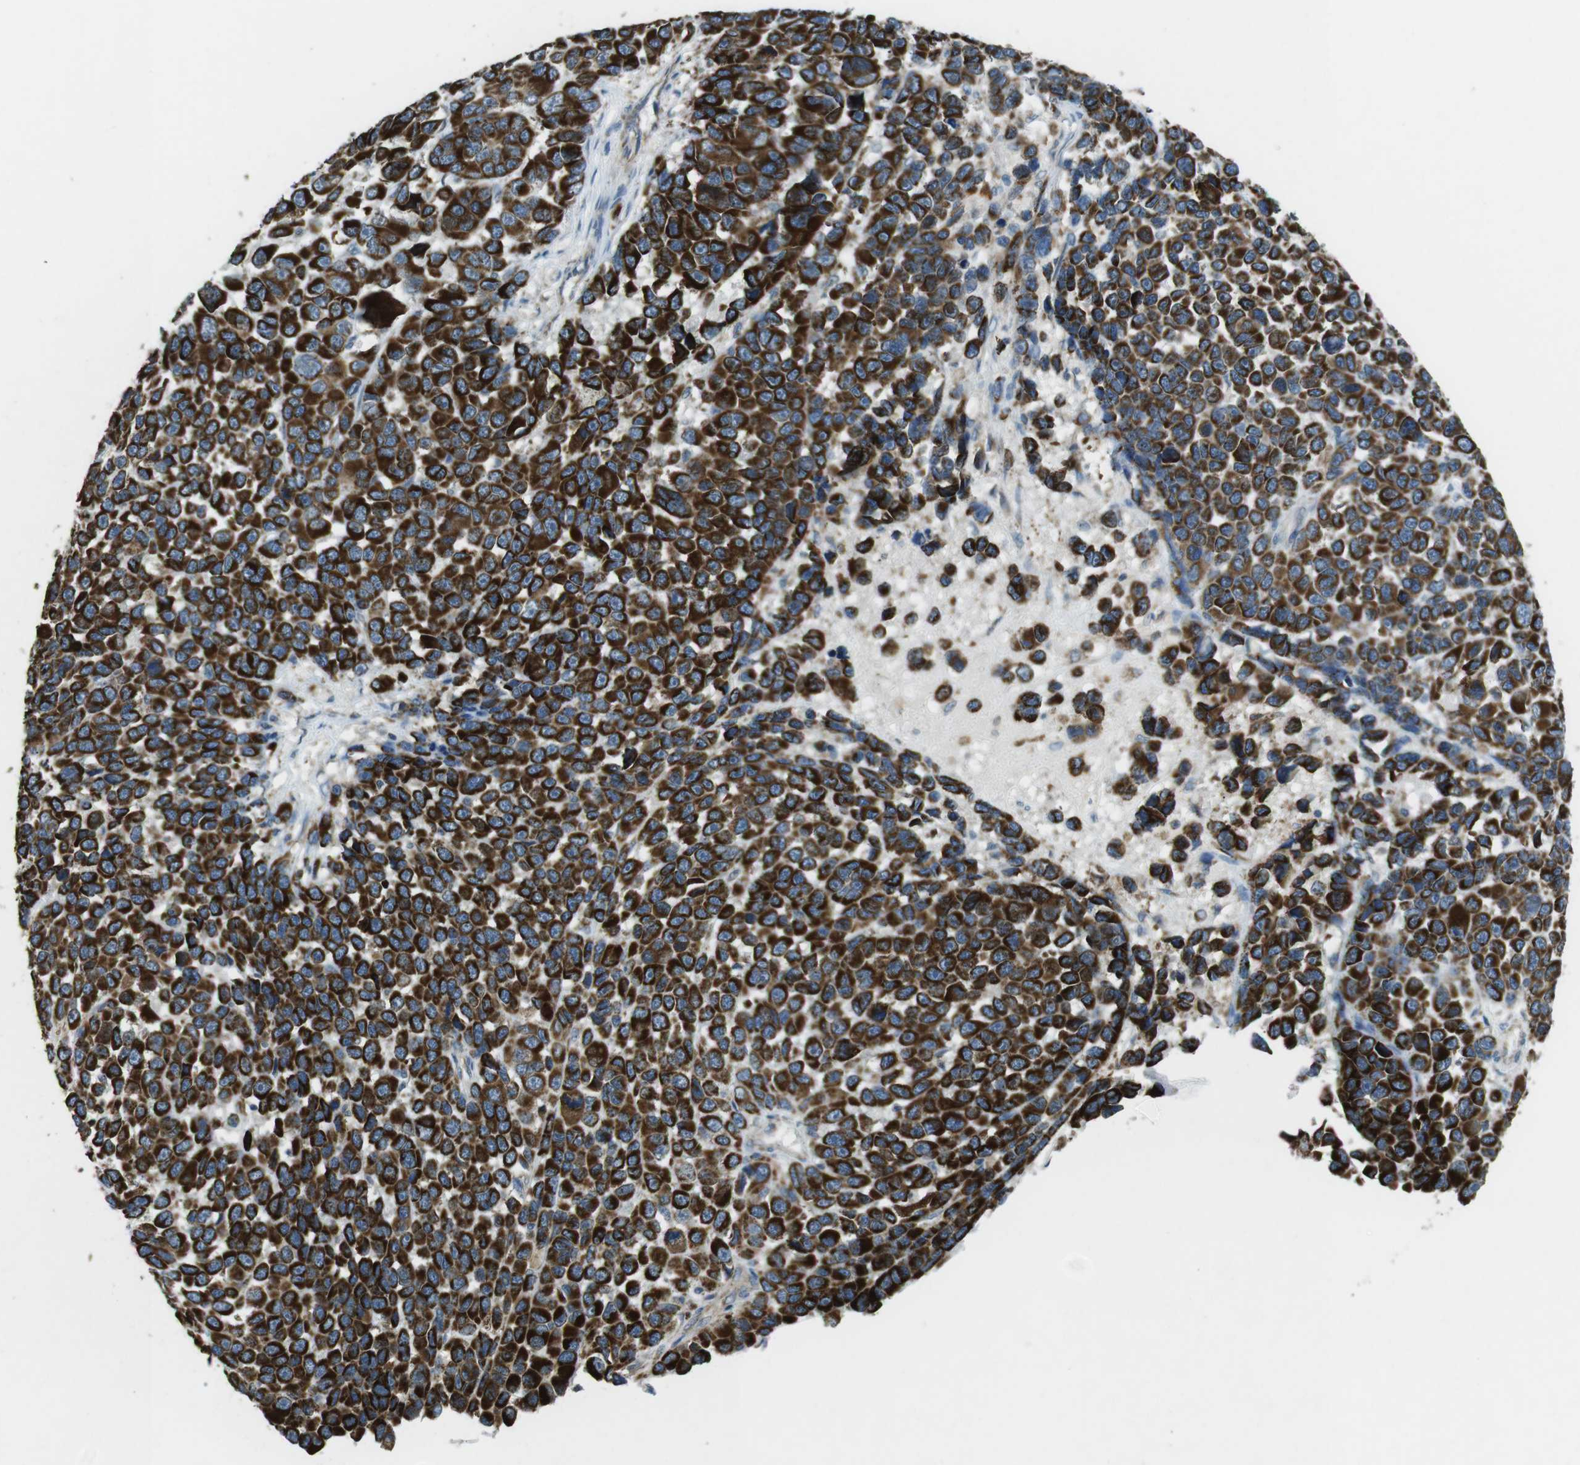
{"staining": {"intensity": "strong", "quantity": ">75%", "location": "cytoplasmic/membranous"}, "tissue": "melanoma", "cell_type": "Tumor cells", "image_type": "cancer", "snomed": [{"axis": "morphology", "description": "Malignant melanoma, NOS"}, {"axis": "topography", "description": "Skin"}], "caption": "Immunohistochemical staining of melanoma shows high levels of strong cytoplasmic/membranous protein expression in about >75% of tumor cells.", "gene": "BACE1", "patient": {"sex": "male", "age": 53}}